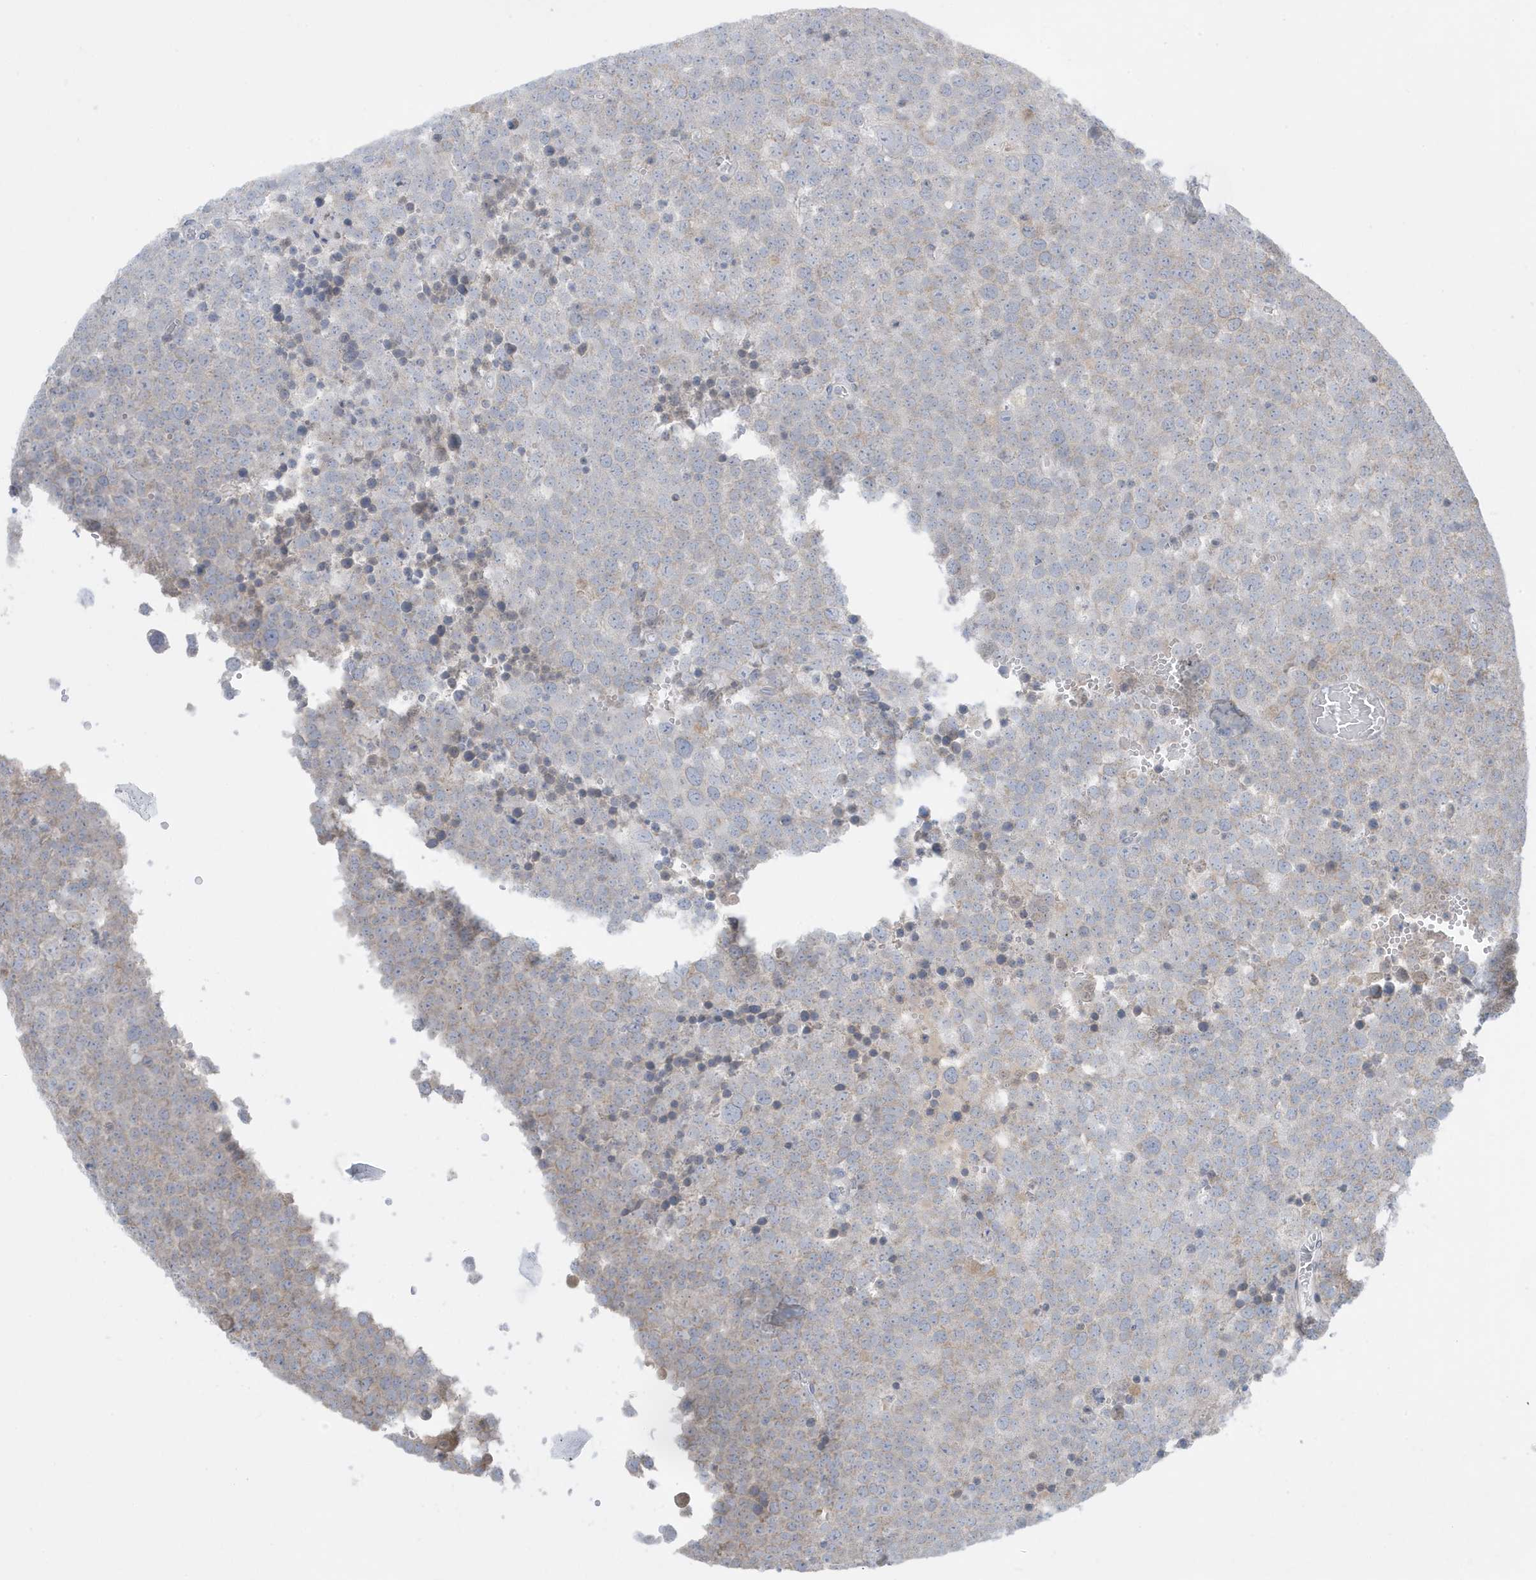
{"staining": {"intensity": "weak", "quantity": "<25%", "location": "cytoplasmic/membranous"}, "tissue": "testis cancer", "cell_type": "Tumor cells", "image_type": "cancer", "snomed": [{"axis": "morphology", "description": "Seminoma, NOS"}, {"axis": "topography", "description": "Testis"}], "caption": "This photomicrograph is of testis cancer stained with immunohistochemistry to label a protein in brown with the nuclei are counter-stained blue. There is no positivity in tumor cells. (DAB (3,3'-diaminobenzidine) immunohistochemistry with hematoxylin counter stain).", "gene": "FNDC1", "patient": {"sex": "male", "age": 71}}